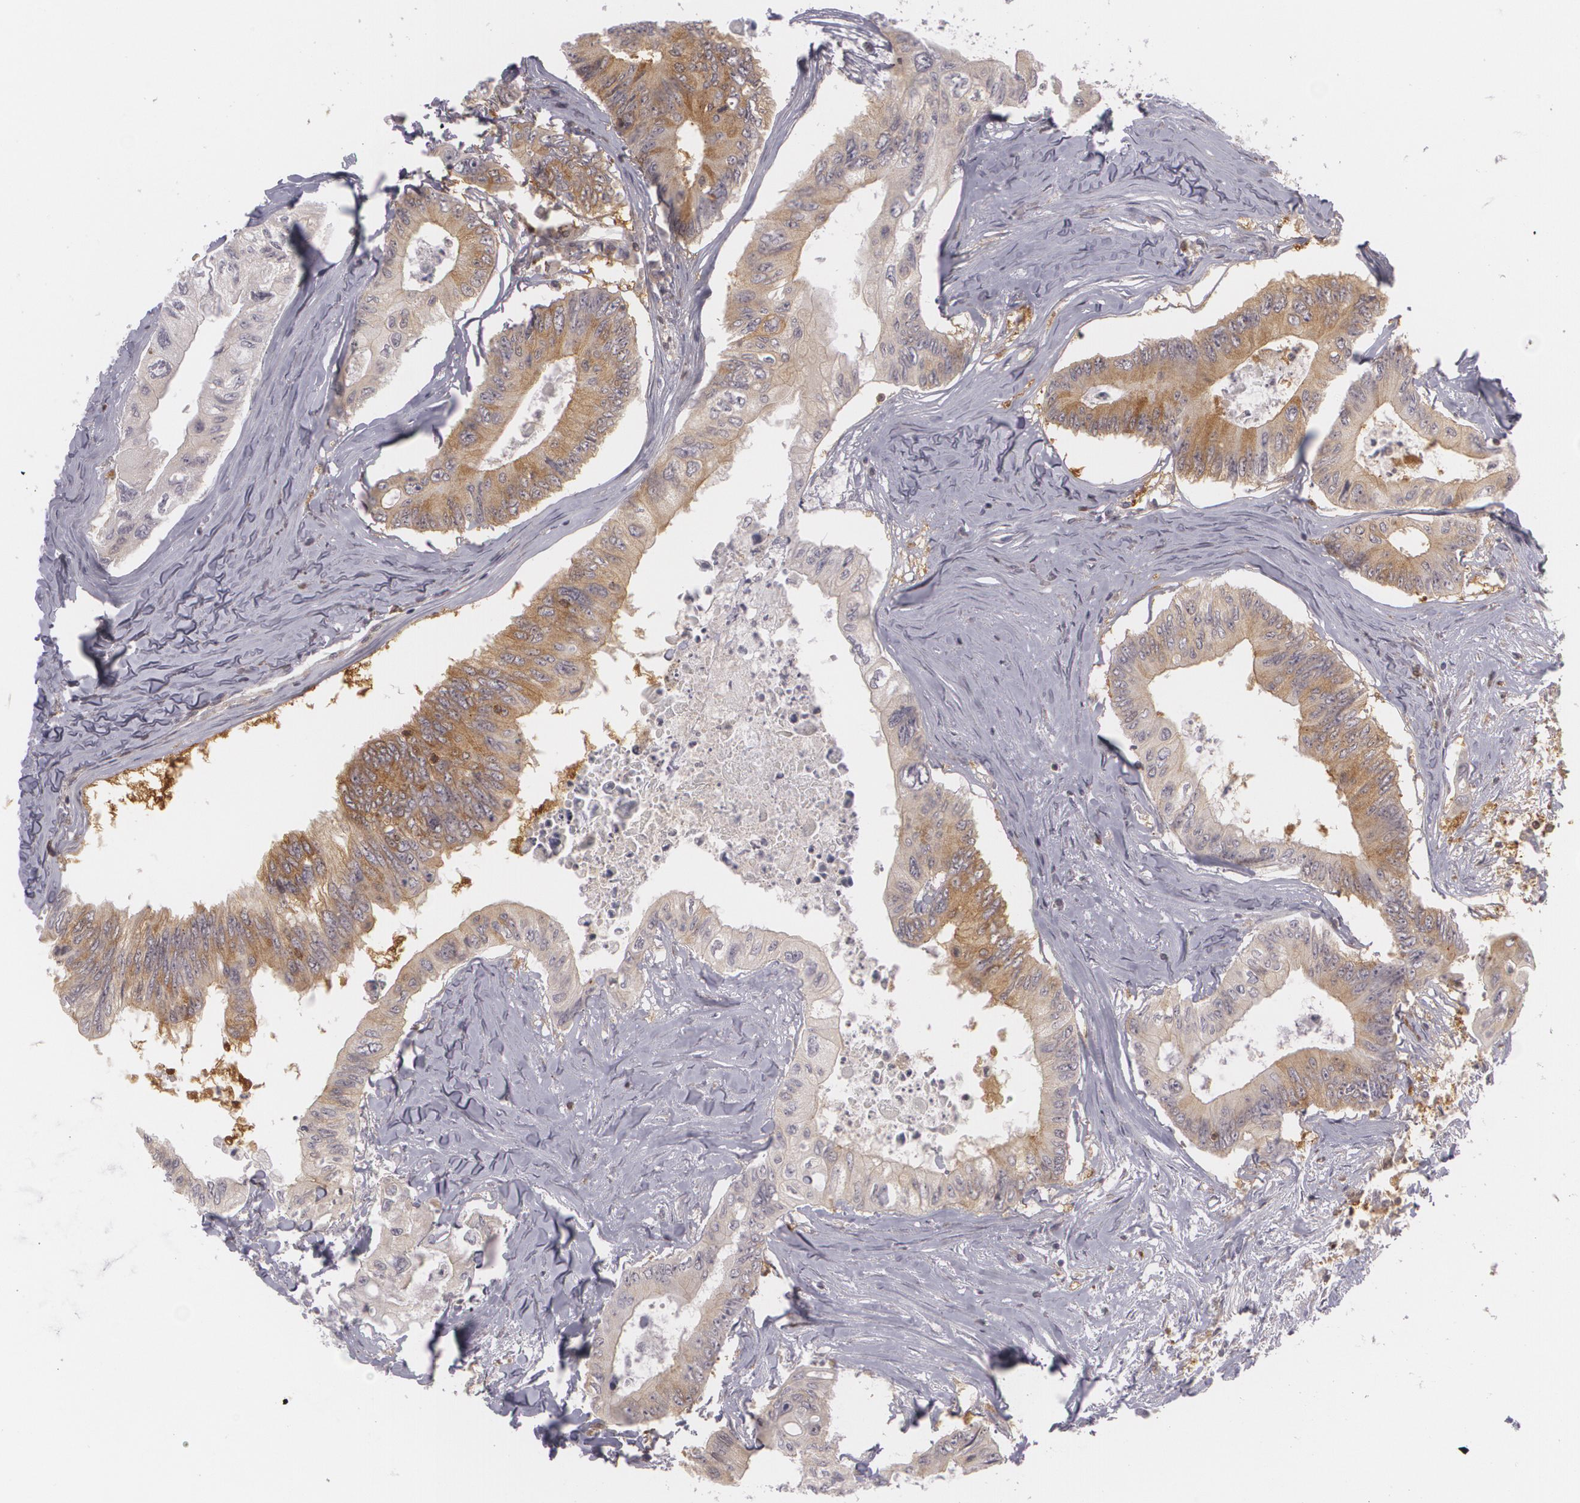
{"staining": {"intensity": "weak", "quantity": ">75%", "location": "cytoplasmic/membranous"}, "tissue": "colorectal cancer", "cell_type": "Tumor cells", "image_type": "cancer", "snomed": [{"axis": "morphology", "description": "Adenocarcinoma, NOS"}, {"axis": "topography", "description": "Colon"}], "caption": "Adenocarcinoma (colorectal) stained for a protein (brown) displays weak cytoplasmic/membranous positive staining in about >75% of tumor cells.", "gene": "BIN1", "patient": {"sex": "male", "age": 65}}